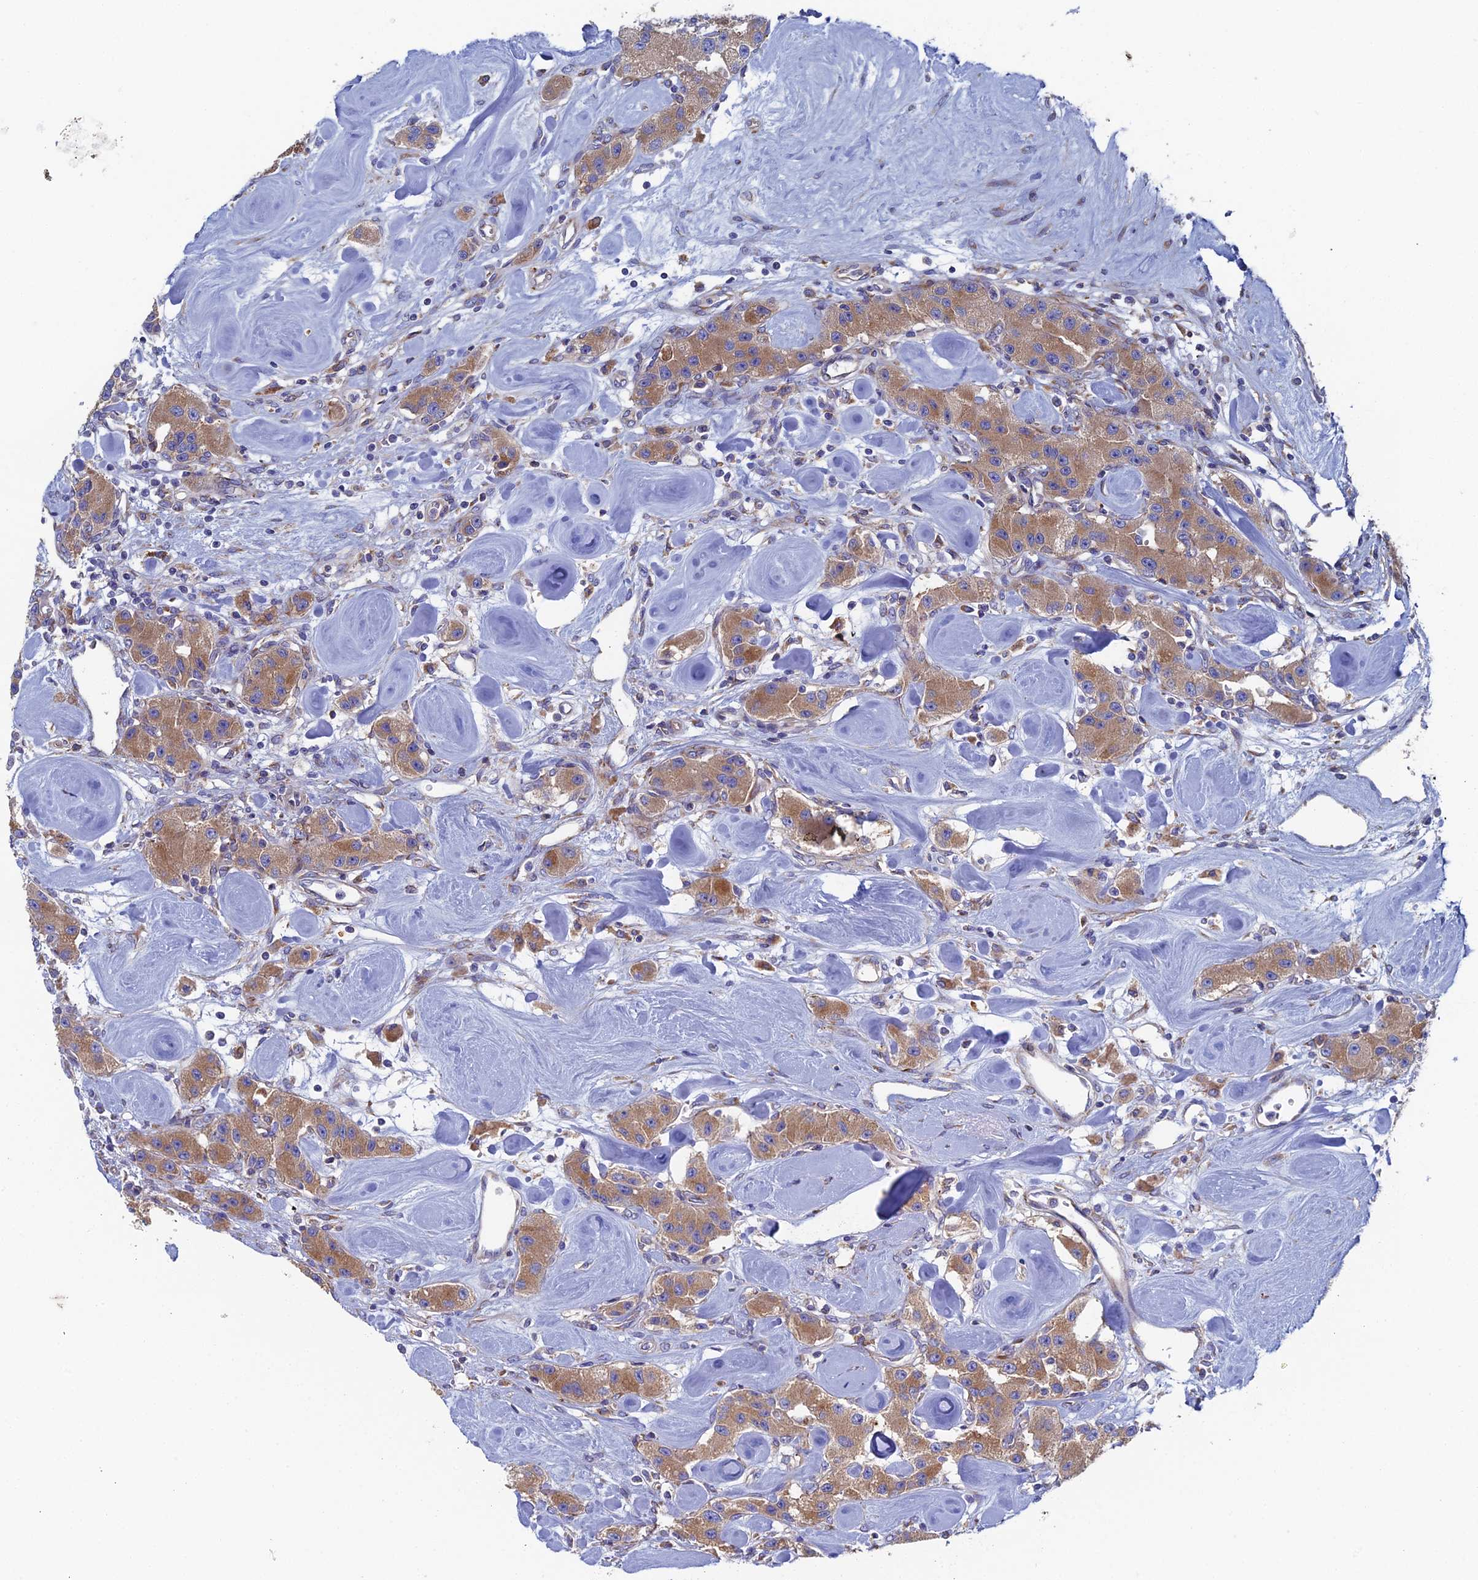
{"staining": {"intensity": "moderate", "quantity": ">75%", "location": "cytoplasmic/membranous"}, "tissue": "carcinoid", "cell_type": "Tumor cells", "image_type": "cancer", "snomed": [{"axis": "morphology", "description": "Carcinoid, malignant, NOS"}, {"axis": "topography", "description": "Pancreas"}], "caption": "This histopathology image displays carcinoid stained with IHC to label a protein in brown. The cytoplasmic/membranous of tumor cells show moderate positivity for the protein. Nuclei are counter-stained blue.", "gene": "CLCN3", "patient": {"sex": "male", "age": 41}}